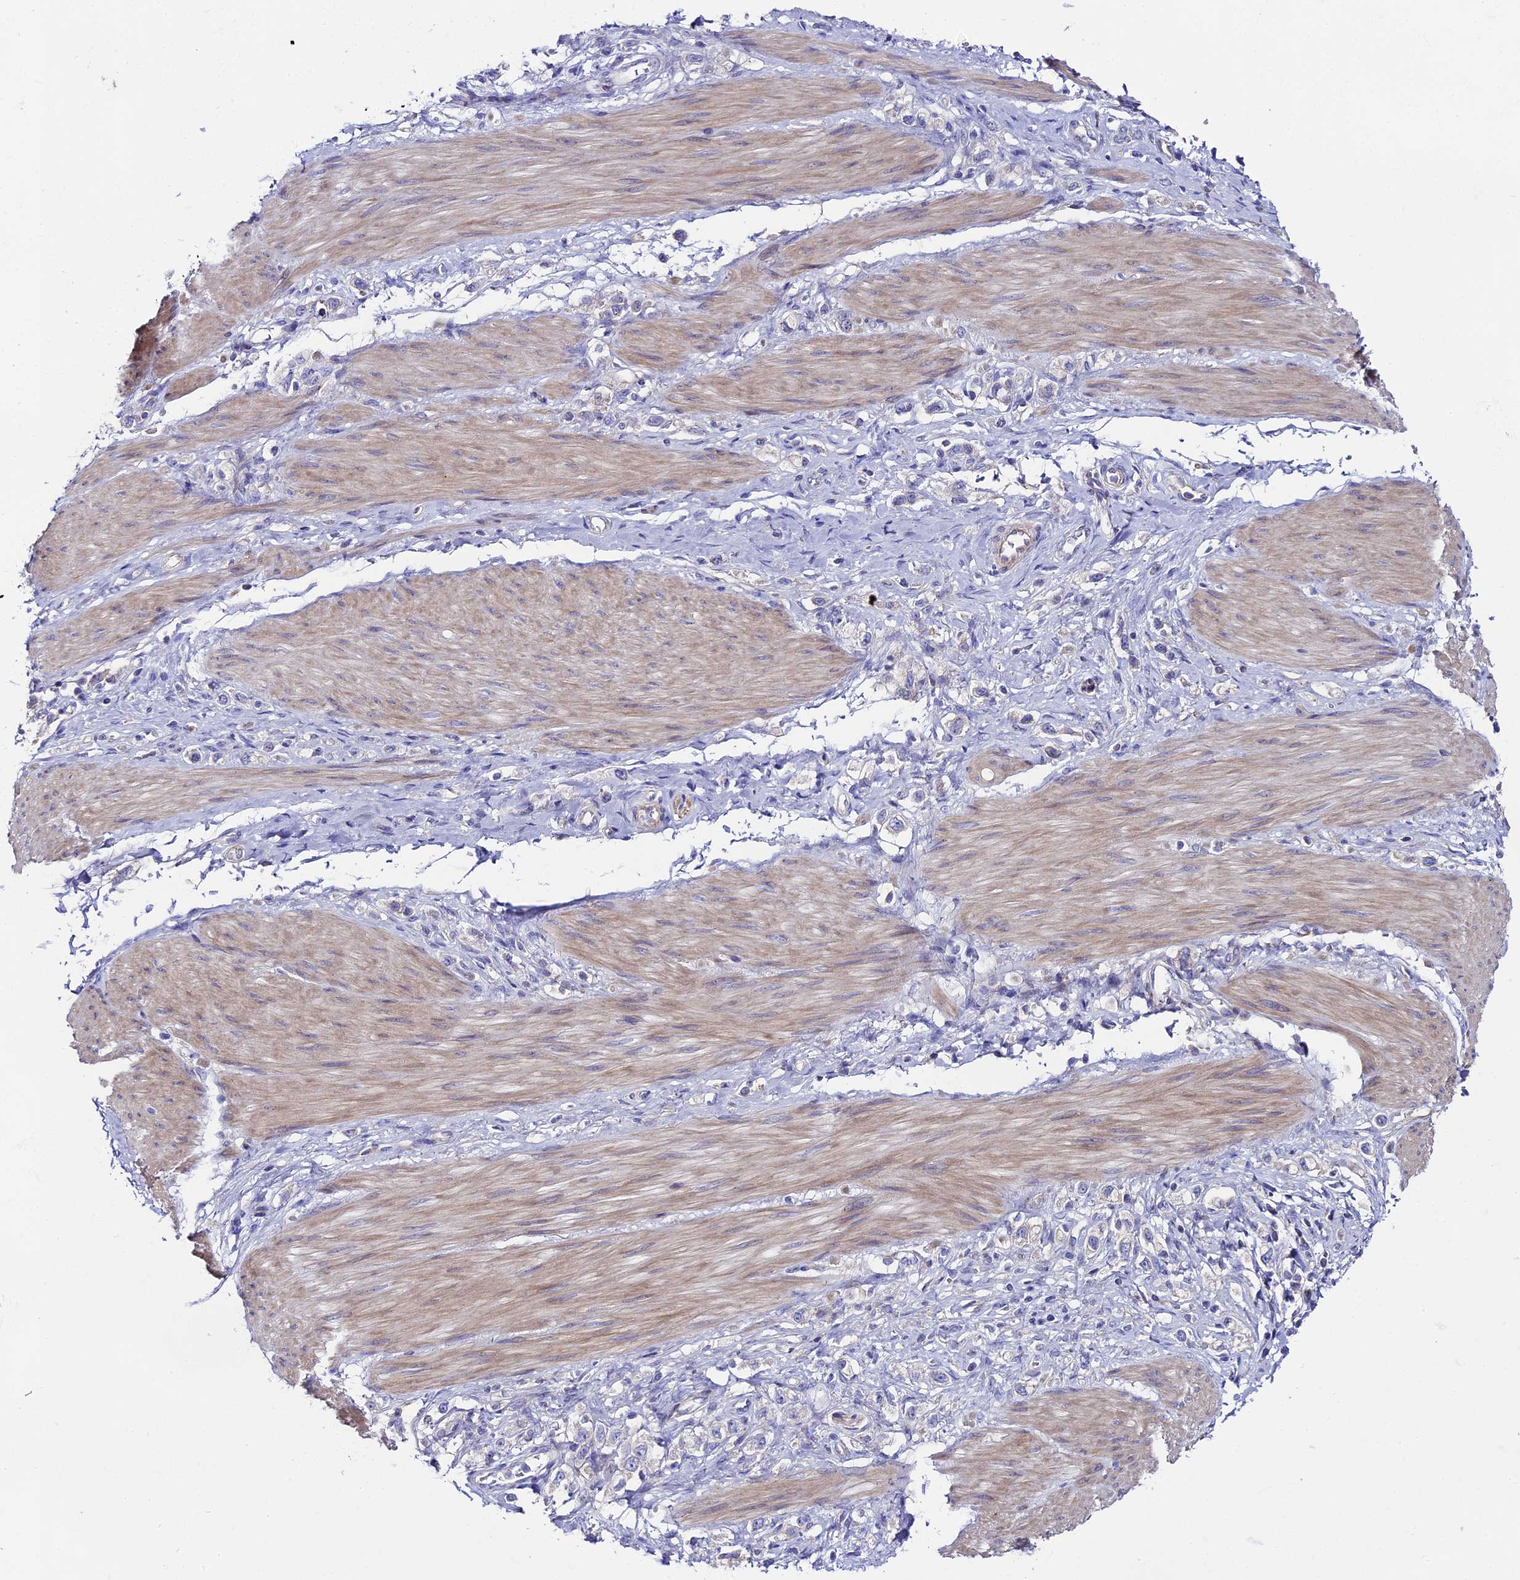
{"staining": {"intensity": "negative", "quantity": "none", "location": "none"}, "tissue": "stomach cancer", "cell_type": "Tumor cells", "image_type": "cancer", "snomed": [{"axis": "morphology", "description": "Adenocarcinoma, NOS"}, {"axis": "topography", "description": "Stomach"}], "caption": "IHC photomicrograph of neoplastic tissue: adenocarcinoma (stomach) stained with DAB exhibits no significant protein positivity in tumor cells. Brightfield microscopy of immunohistochemistry stained with DAB (3,3'-diaminobenzidine) (brown) and hematoxylin (blue), captured at high magnification.", "gene": "PIGU", "patient": {"sex": "female", "age": 65}}